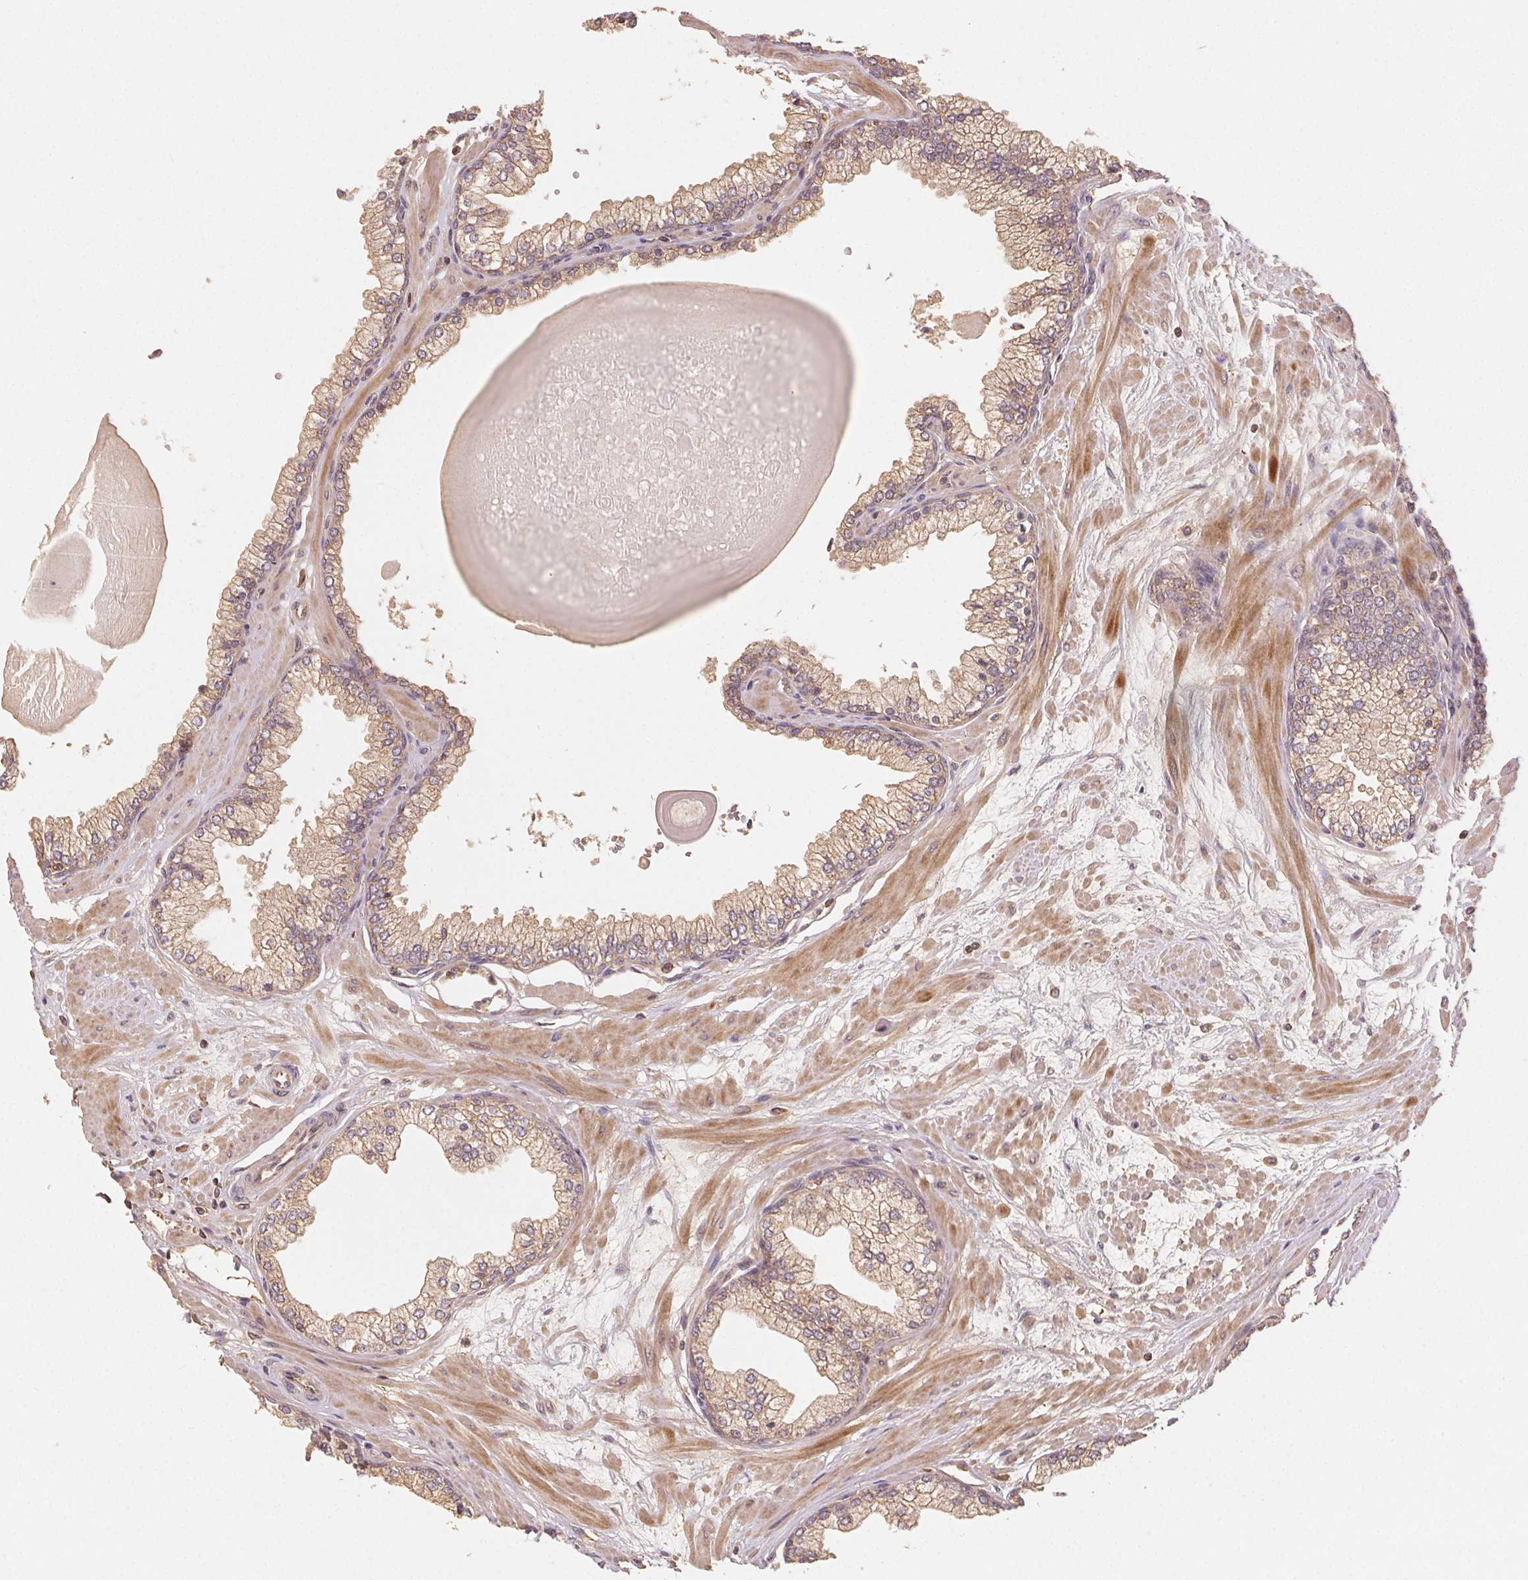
{"staining": {"intensity": "moderate", "quantity": ">75%", "location": "cytoplasmic/membranous"}, "tissue": "prostate", "cell_type": "Glandular cells", "image_type": "normal", "snomed": [{"axis": "morphology", "description": "Normal tissue, NOS"}, {"axis": "topography", "description": "Prostate"}, {"axis": "topography", "description": "Peripheral nerve tissue"}], "caption": "Immunohistochemistry (DAB (3,3'-diaminobenzidine)) staining of benign human prostate displays moderate cytoplasmic/membranous protein expression in approximately >75% of glandular cells.", "gene": "RALA", "patient": {"sex": "male", "age": 61}}